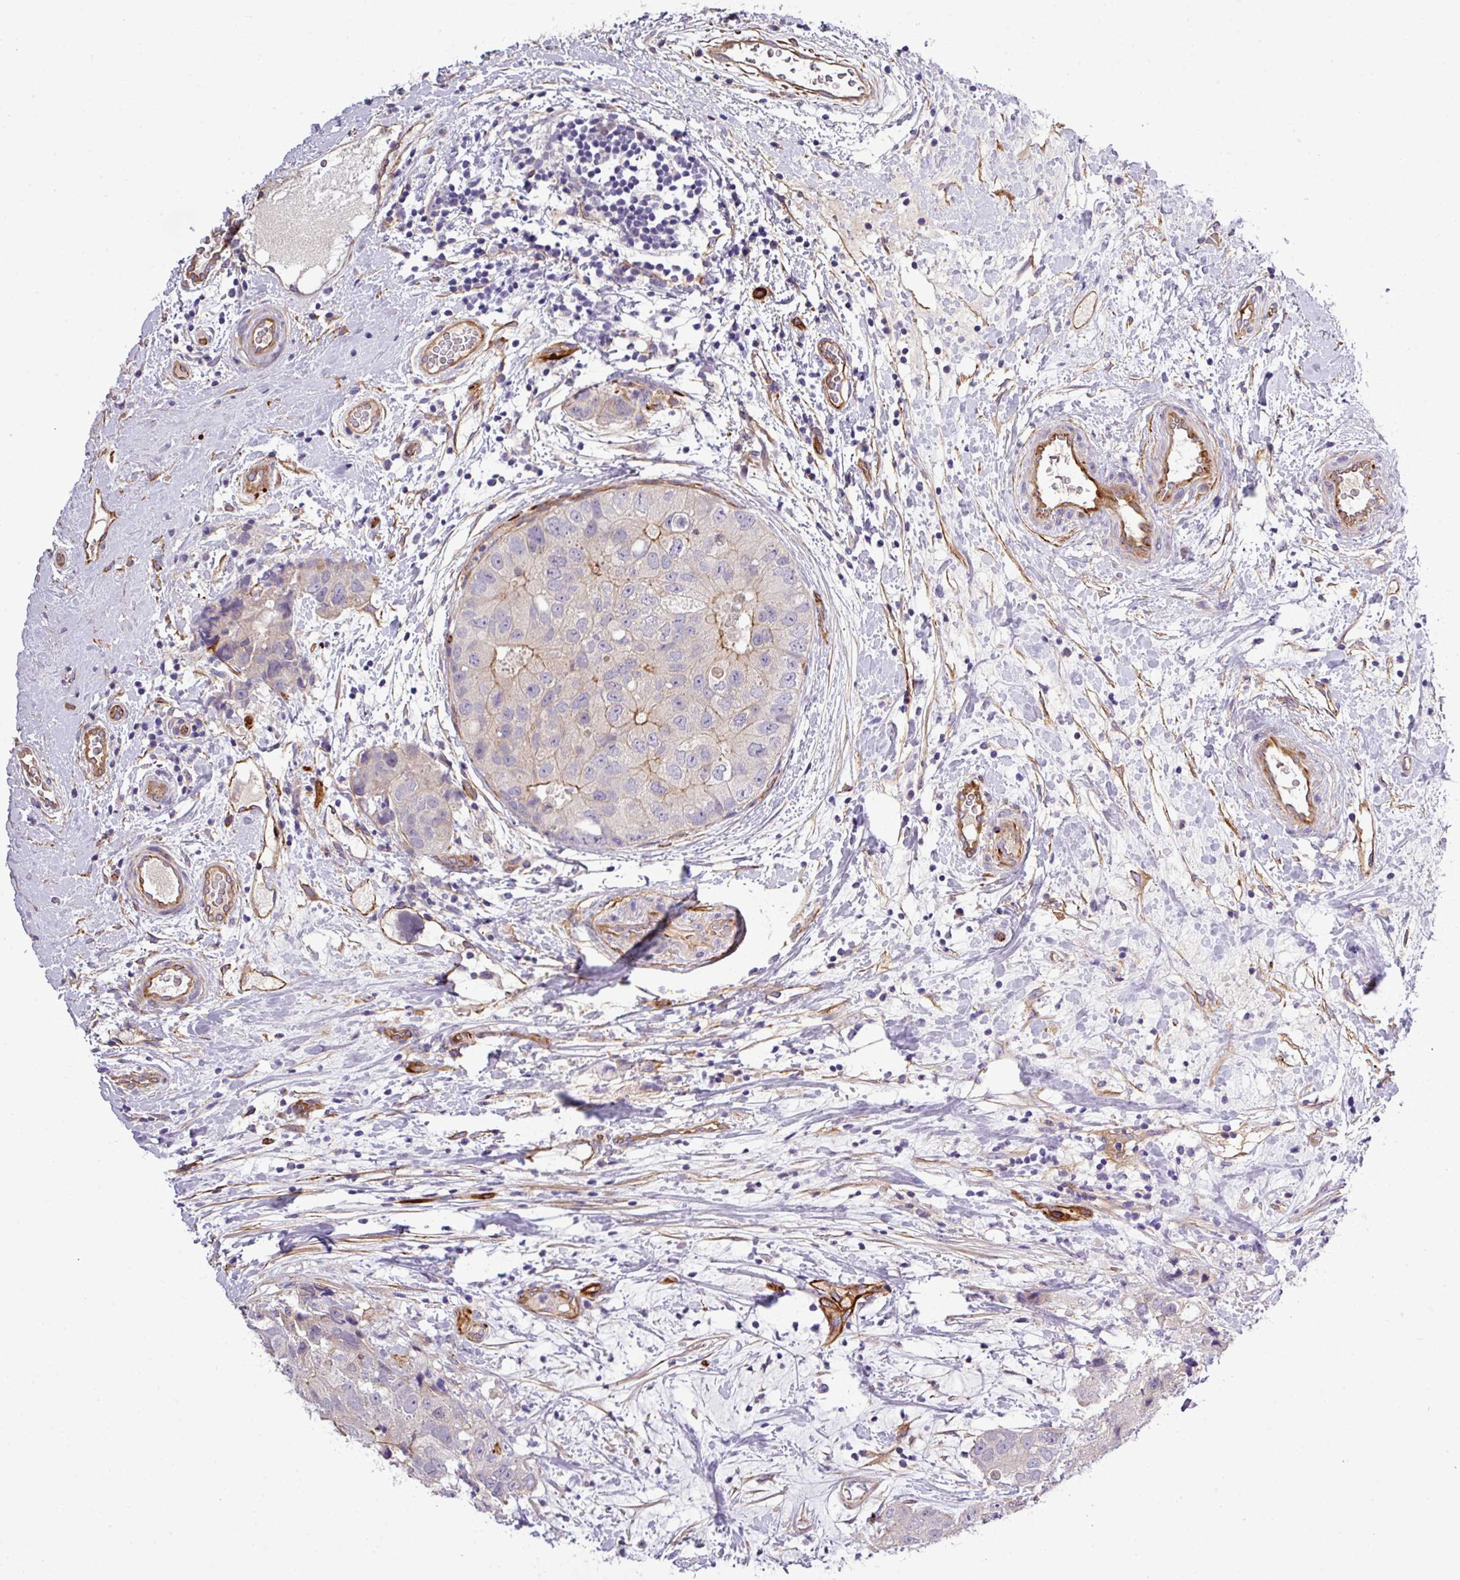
{"staining": {"intensity": "moderate", "quantity": "<25%", "location": "cytoplasmic/membranous"}, "tissue": "breast cancer", "cell_type": "Tumor cells", "image_type": "cancer", "snomed": [{"axis": "morphology", "description": "Duct carcinoma"}, {"axis": "topography", "description": "Breast"}], "caption": "Tumor cells exhibit low levels of moderate cytoplasmic/membranous staining in approximately <25% of cells in infiltrating ductal carcinoma (breast). Using DAB (brown) and hematoxylin (blue) stains, captured at high magnification using brightfield microscopy.", "gene": "PARD6A", "patient": {"sex": "female", "age": 62}}